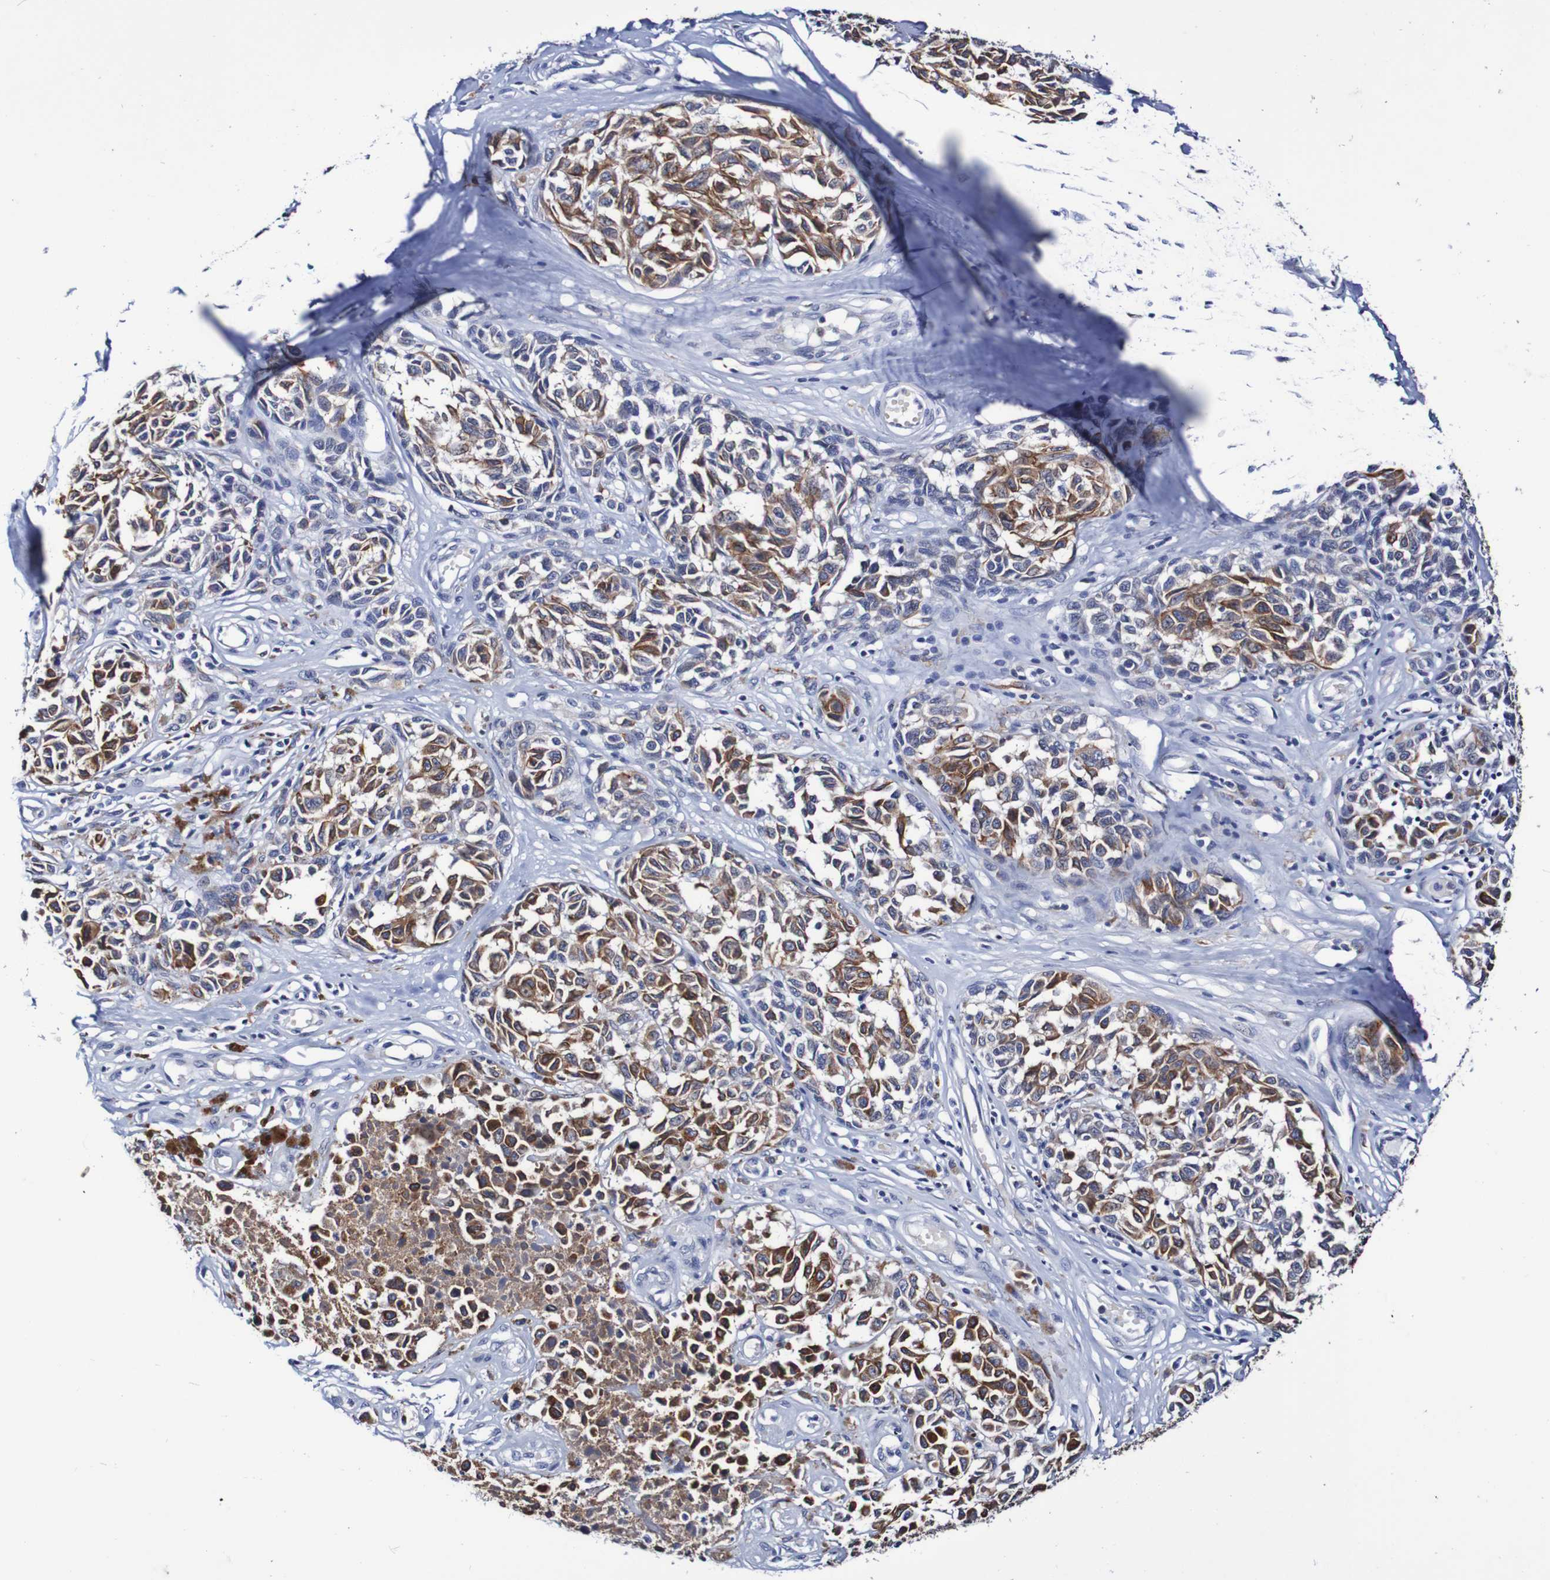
{"staining": {"intensity": "moderate", "quantity": ">75%", "location": "cytoplasmic/membranous"}, "tissue": "melanoma", "cell_type": "Tumor cells", "image_type": "cancer", "snomed": [{"axis": "morphology", "description": "Malignant melanoma, NOS"}, {"axis": "topography", "description": "Skin"}], "caption": "Malignant melanoma stained for a protein (brown) displays moderate cytoplasmic/membranous positive positivity in approximately >75% of tumor cells.", "gene": "SEZ6", "patient": {"sex": "female", "age": 64}}